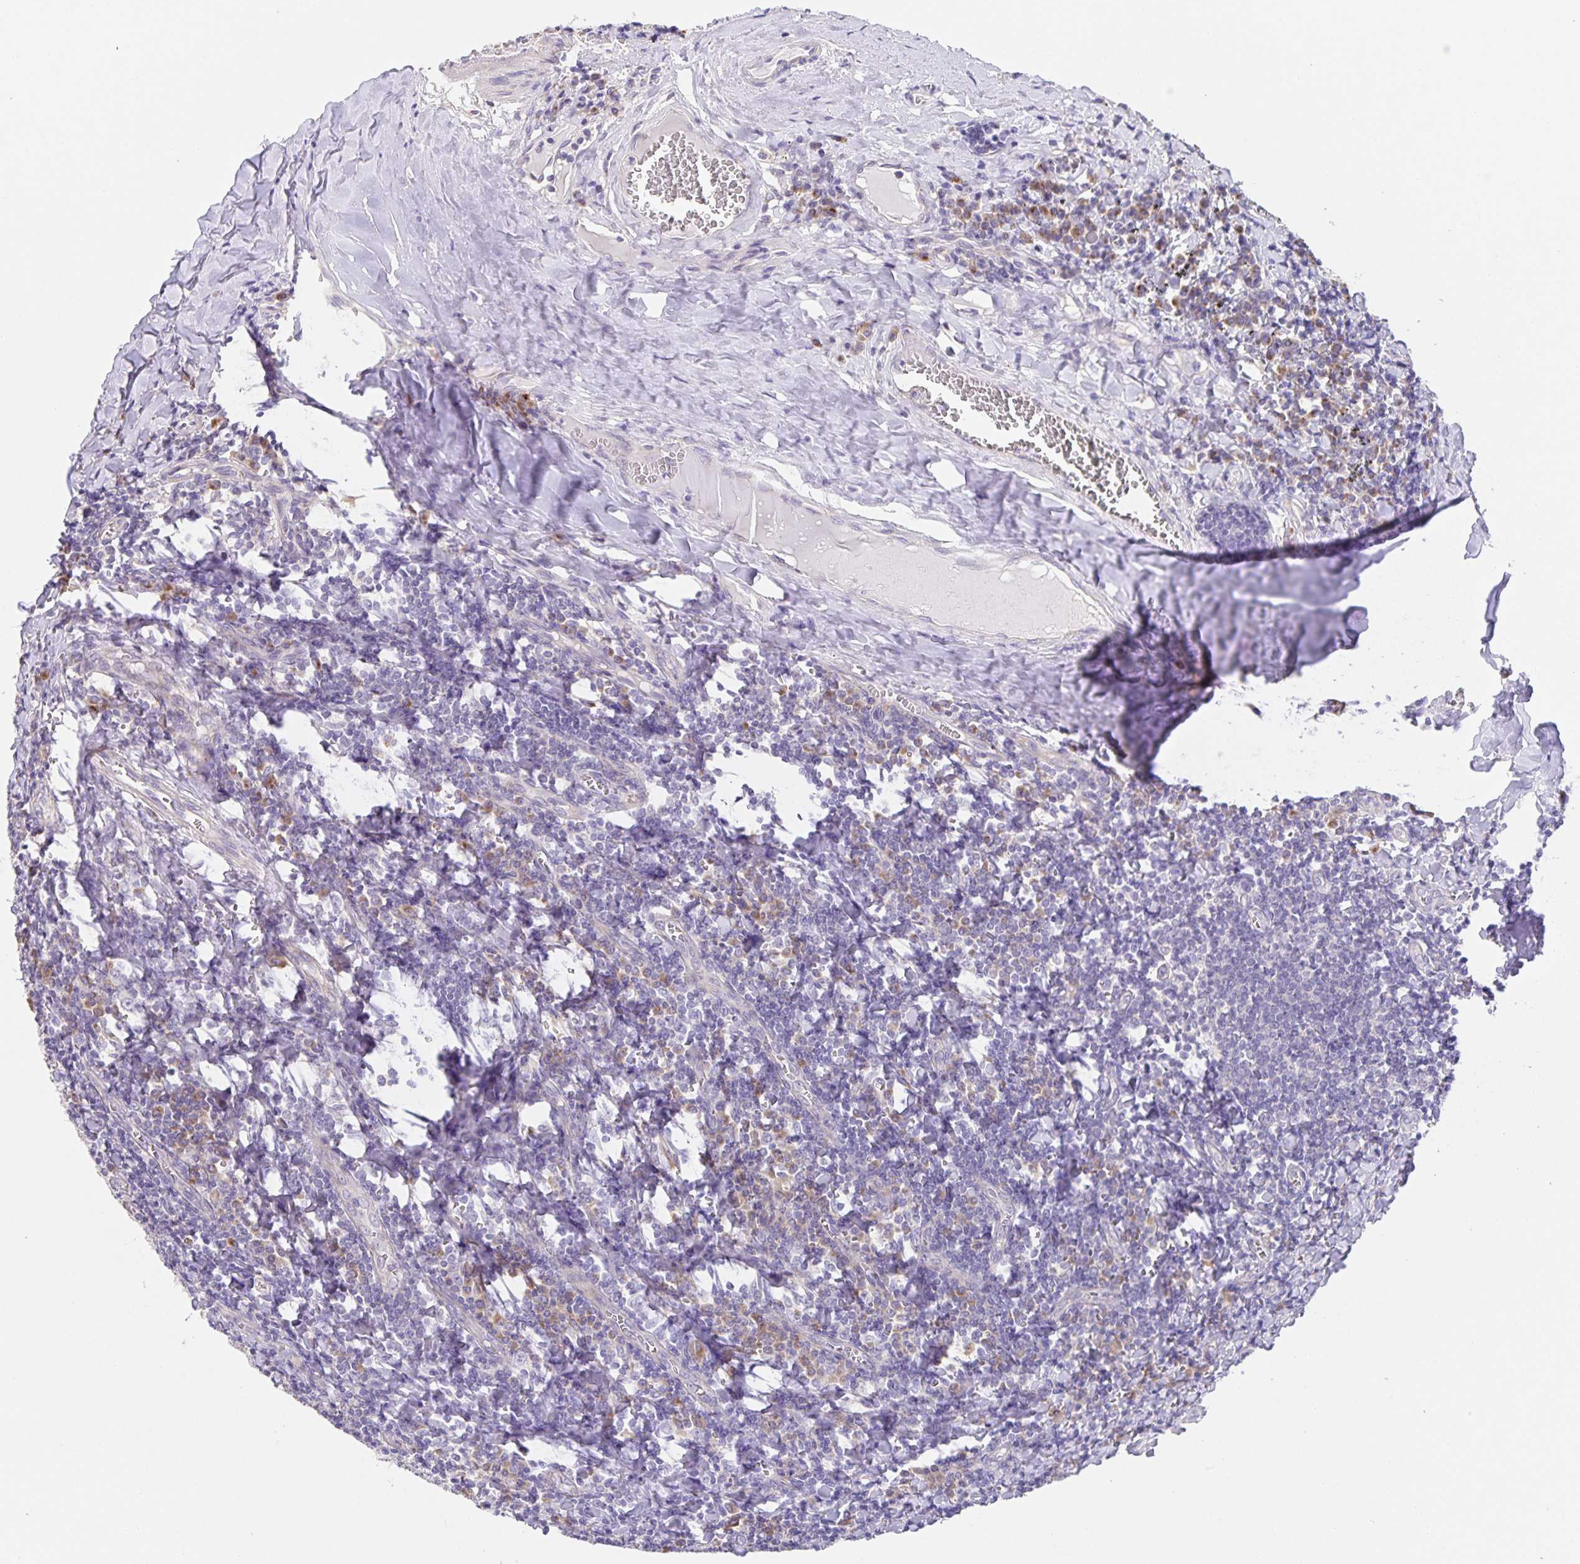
{"staining": {"intensity": "negative", "quantity": "none", "location": "none"}, "tissue": "tonsil", "cell_type": "Germinal center cells", "image_type": "normal", "snomed": [{"axis": "morphology", "description": "Normal tissue, NOS"}, {"axis": "morphology", "description": "Inflammation, NOS"}, {"axis": "topography", "description": "Tonsil"}], "caption": "Immunohistochemistry (IHC) micrograph of benign tonsil: tonsil stained with DAB (3,3'-diaminobenzidine) displays no significant protein expression in germinal center cells. (Brightfield microscopy of DAB (3,3'-diaminobenzidine) immunohistochemistry (IHC) at high magnification).", "gene": "PRR36", "patient": {"sex": "female", "age": 31}}